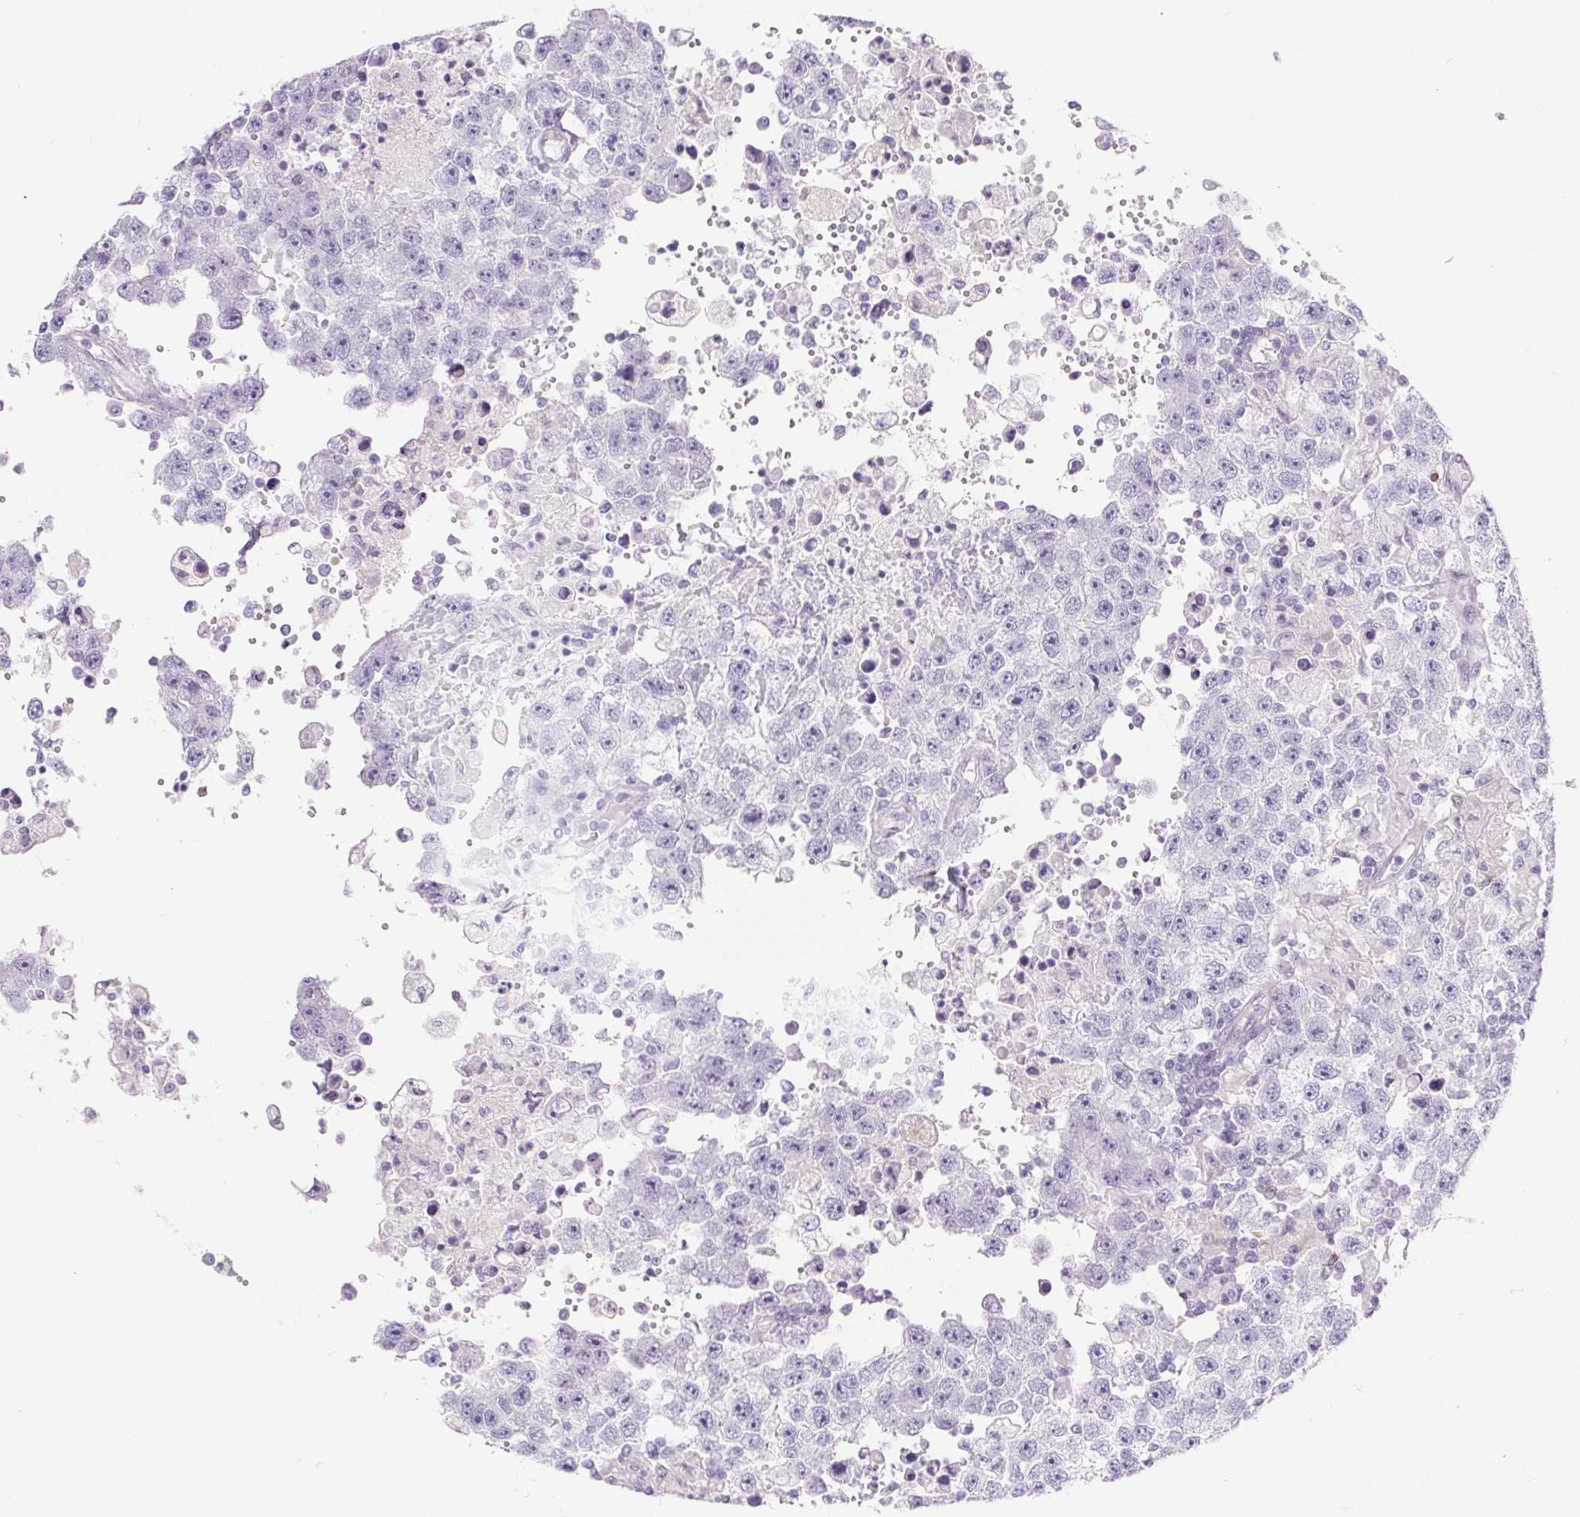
{"staining": {"intensity": "negative", "quantity": "none", "location": "none"}, "tissue": "testis cancer", "cell_type": "Tumor cells", "image_type": "cancer", "snomed": [{"axis": "morphology", "description": "Carcinoma, Embryonal, NOS"}, {"axis": "topography", "description": "Testis"}], "caption": "Human testis embryonal carcinoma stained for a protein using immunohistochemistry shows no expression in tumor cells.", "gene": "BCAS1", "patient": {"sex": "male", "age": 83}}